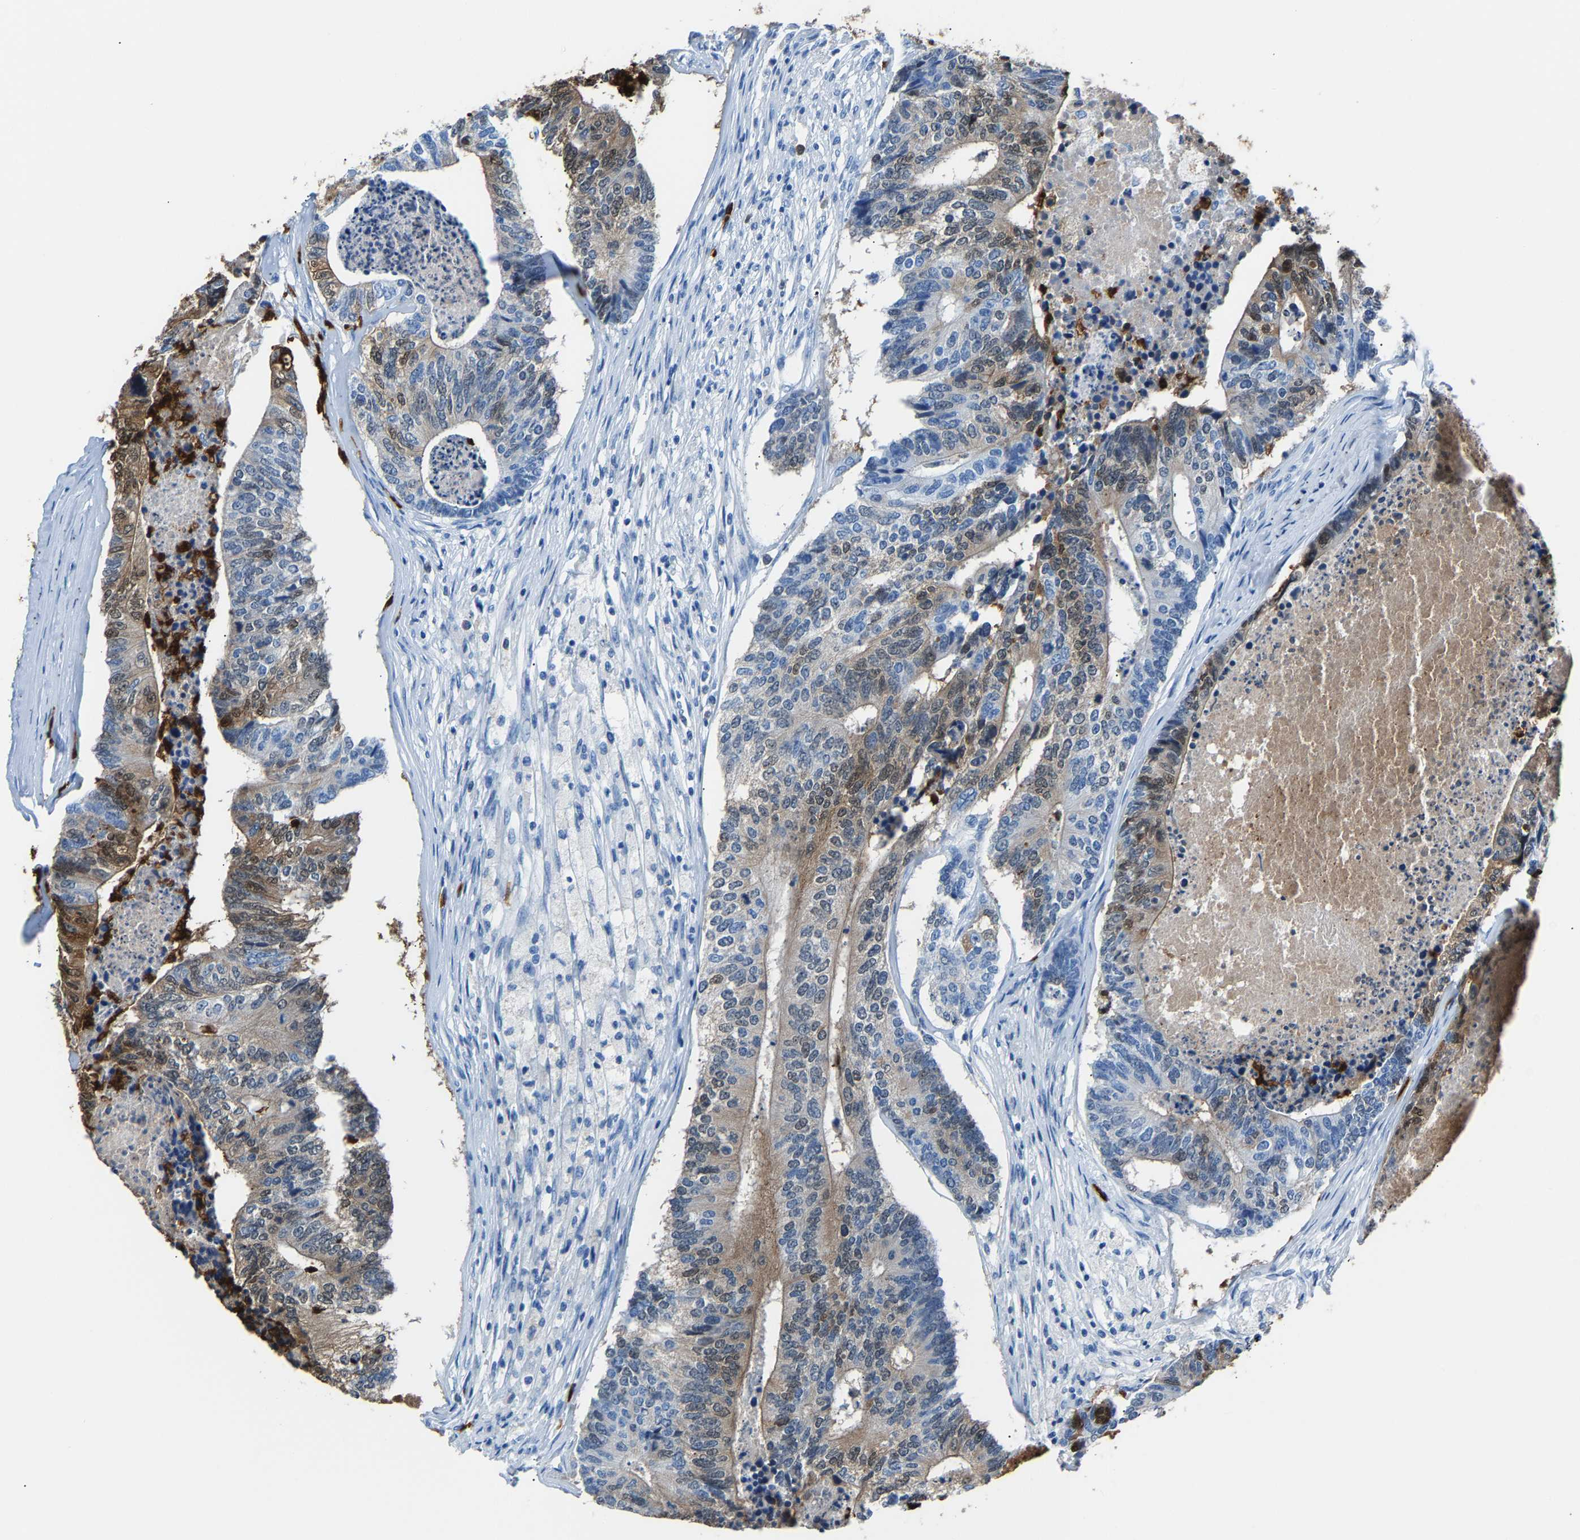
{"staining": {"intensity": "moderate", "quantity": "25%-75%", "location": "cytoplasmic/membranous,nuclear"}, "tissue": "colorectal cancer", "cell_type": "Tumor cells", "image_type": "cancer", "snomed": [{"axis": "morphology", "description": "Adenocarcinoma, NOS"}, {"axis": "topography", "description": "Colon"}], "caption": "Protein expression analysis of colorectal cancer displays moderate cytoplasmic/membranous and nuclear expression in approximately 25%-75% of tumor cells.", "gene": "S100P", "patient": {"sex": "female", "age": 67}}